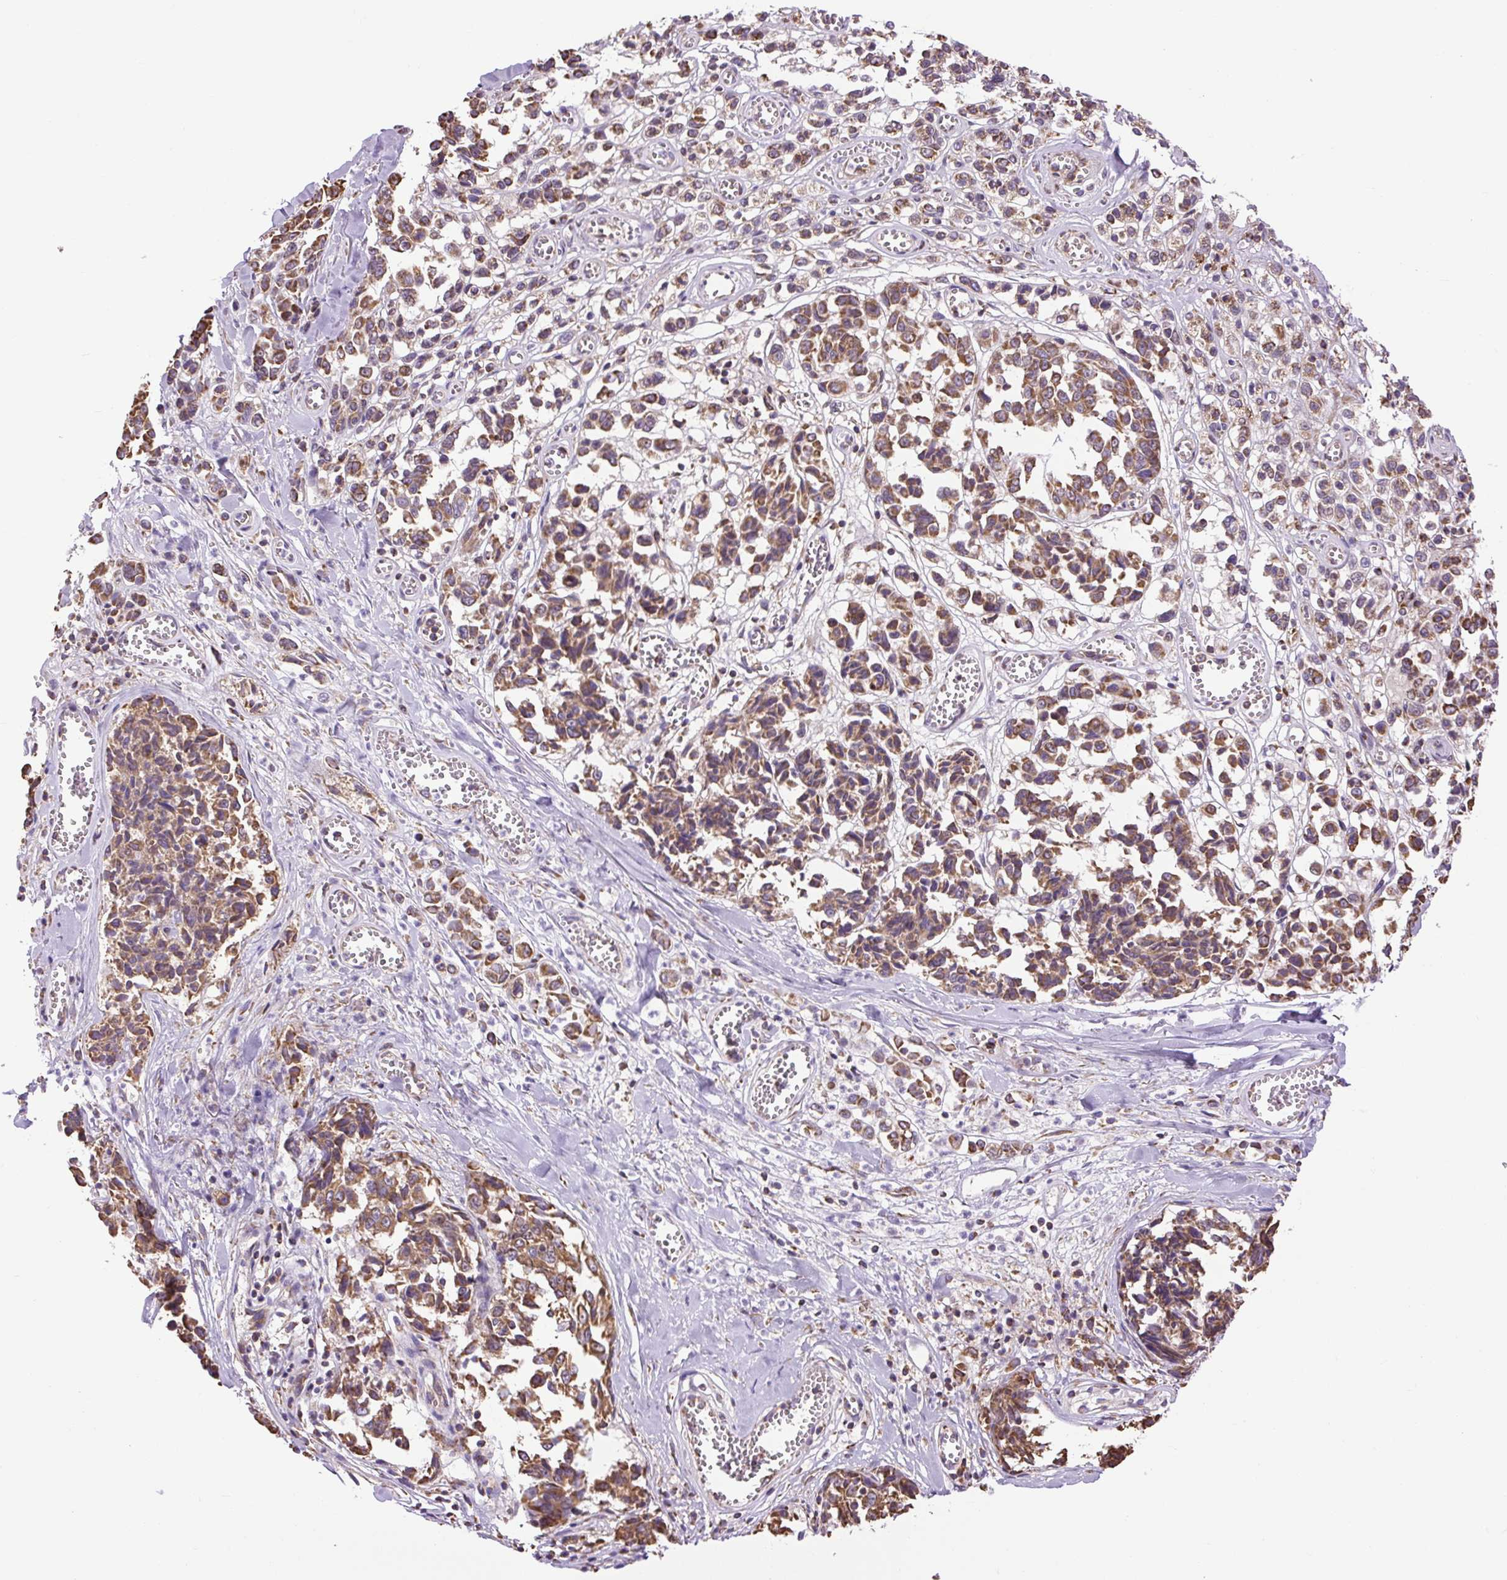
{"staining": {"intensity": "moderate", "quantity": ">75%", "location": "cytoplasmic/membranous"}, "tissue": "melanoma", "cell_type": "Tumor cells", "image_type": "cancer", "snomed": [{"axis": "morphology", "description": "Malignant melanoma, NOS"}, {"axis": "topography", "description": "Skin"}], "caption": "IHC micrograph of malignant melanoma stained for a protein (brown), which demonstrates medium levels of moderate cytoplasmic/membranous expression in about >75% of tumor cells.", "gene": "PLCG1", "patient": {"sex": "female", "age": 64}}